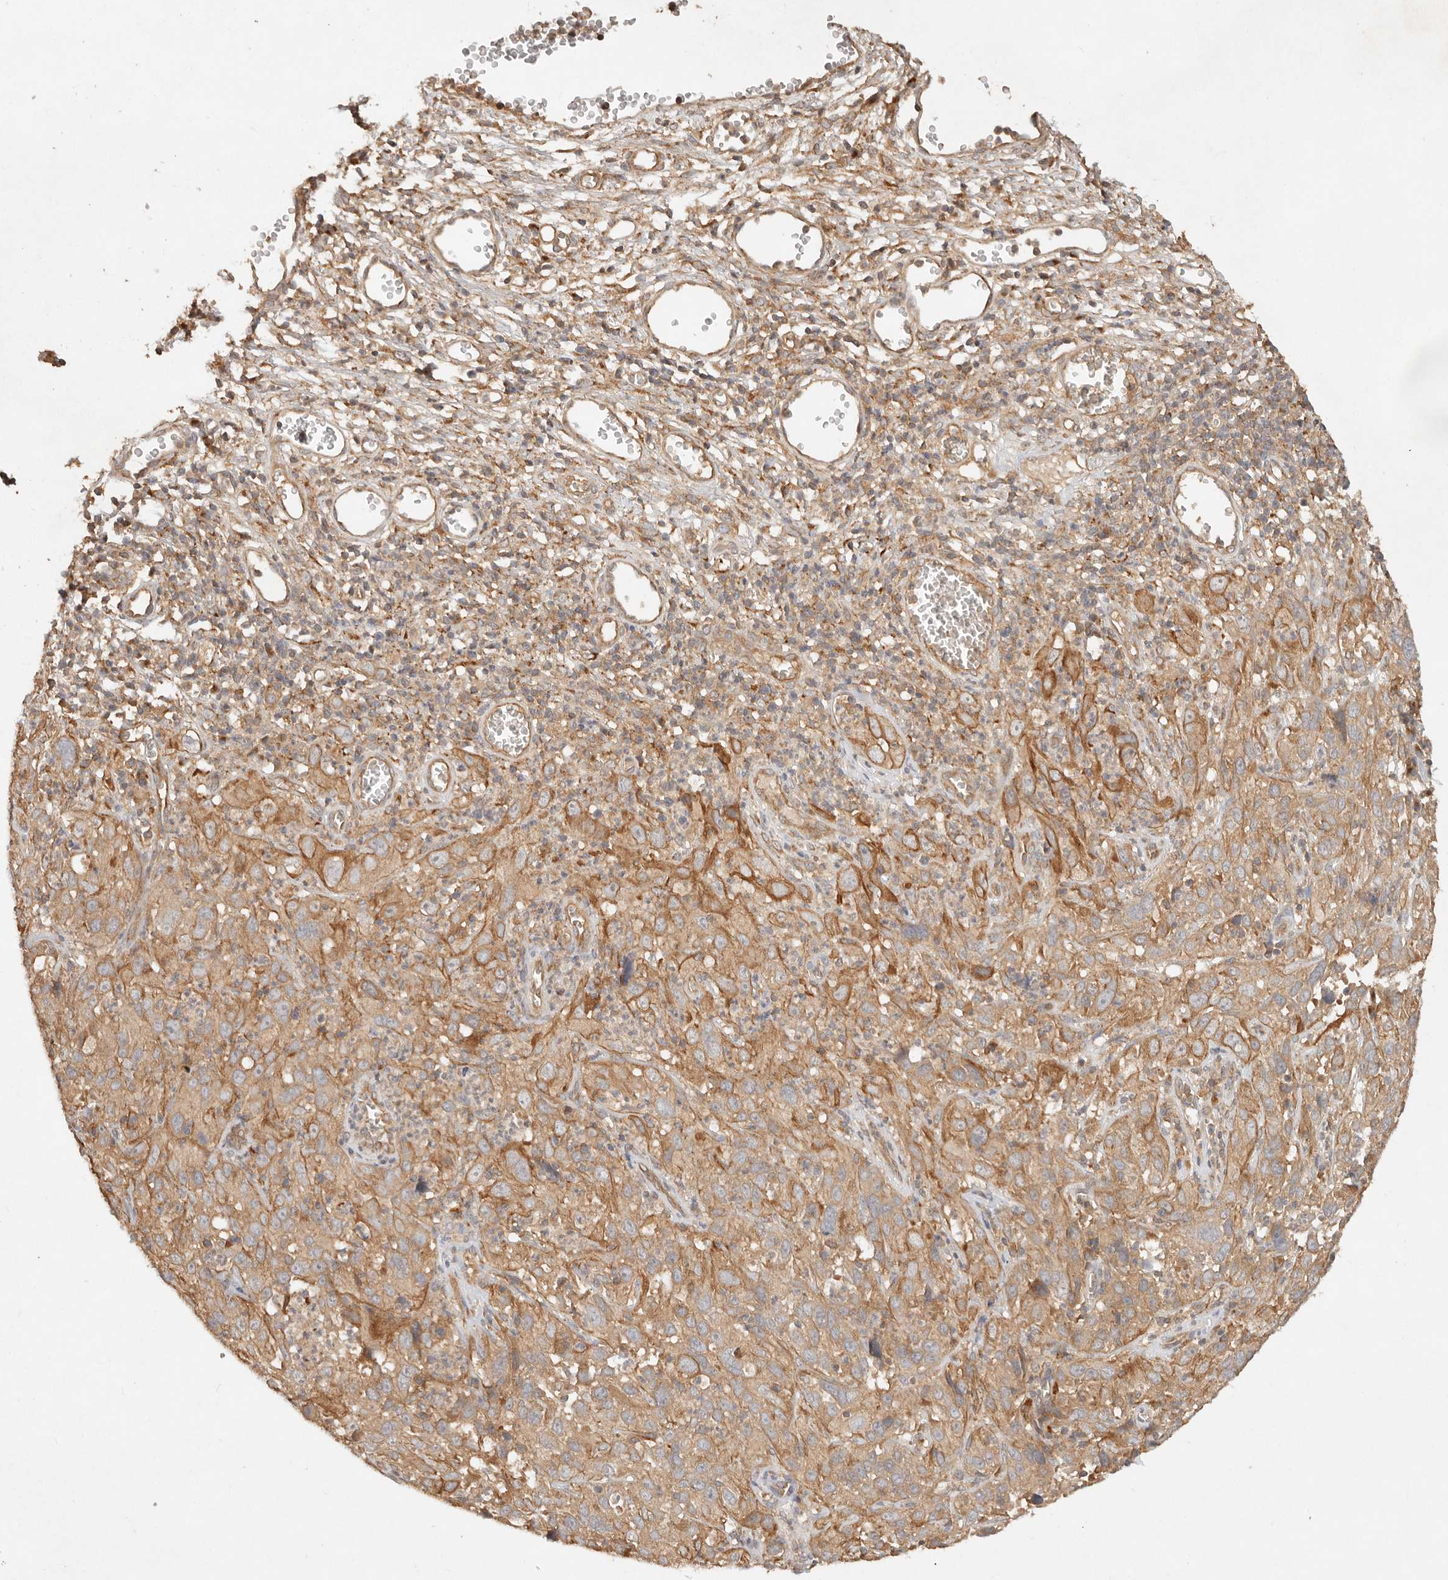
{"staining": {"intensity": "moderate", "quantity": ">75%", "location": "cytoplasmic/membranous"}, "tissue": "cervical cancer", "cell_type": "Tumor cells", "image_type": "cancer", "snomed": [{"axis": "morphology", "description": "Squamous cell carcinoma, NOS"}, {"axis": "topography", "description": "Cervix"}], "caption": "Moderate cytoplasmic/membranous expression for a protein is present in about >75% of tumor cells of squamous cell carcinoma (cervical) using immunohistochemistry.", "gene": "HECTD3", "patient": {"sex": "female", "age": 32}}